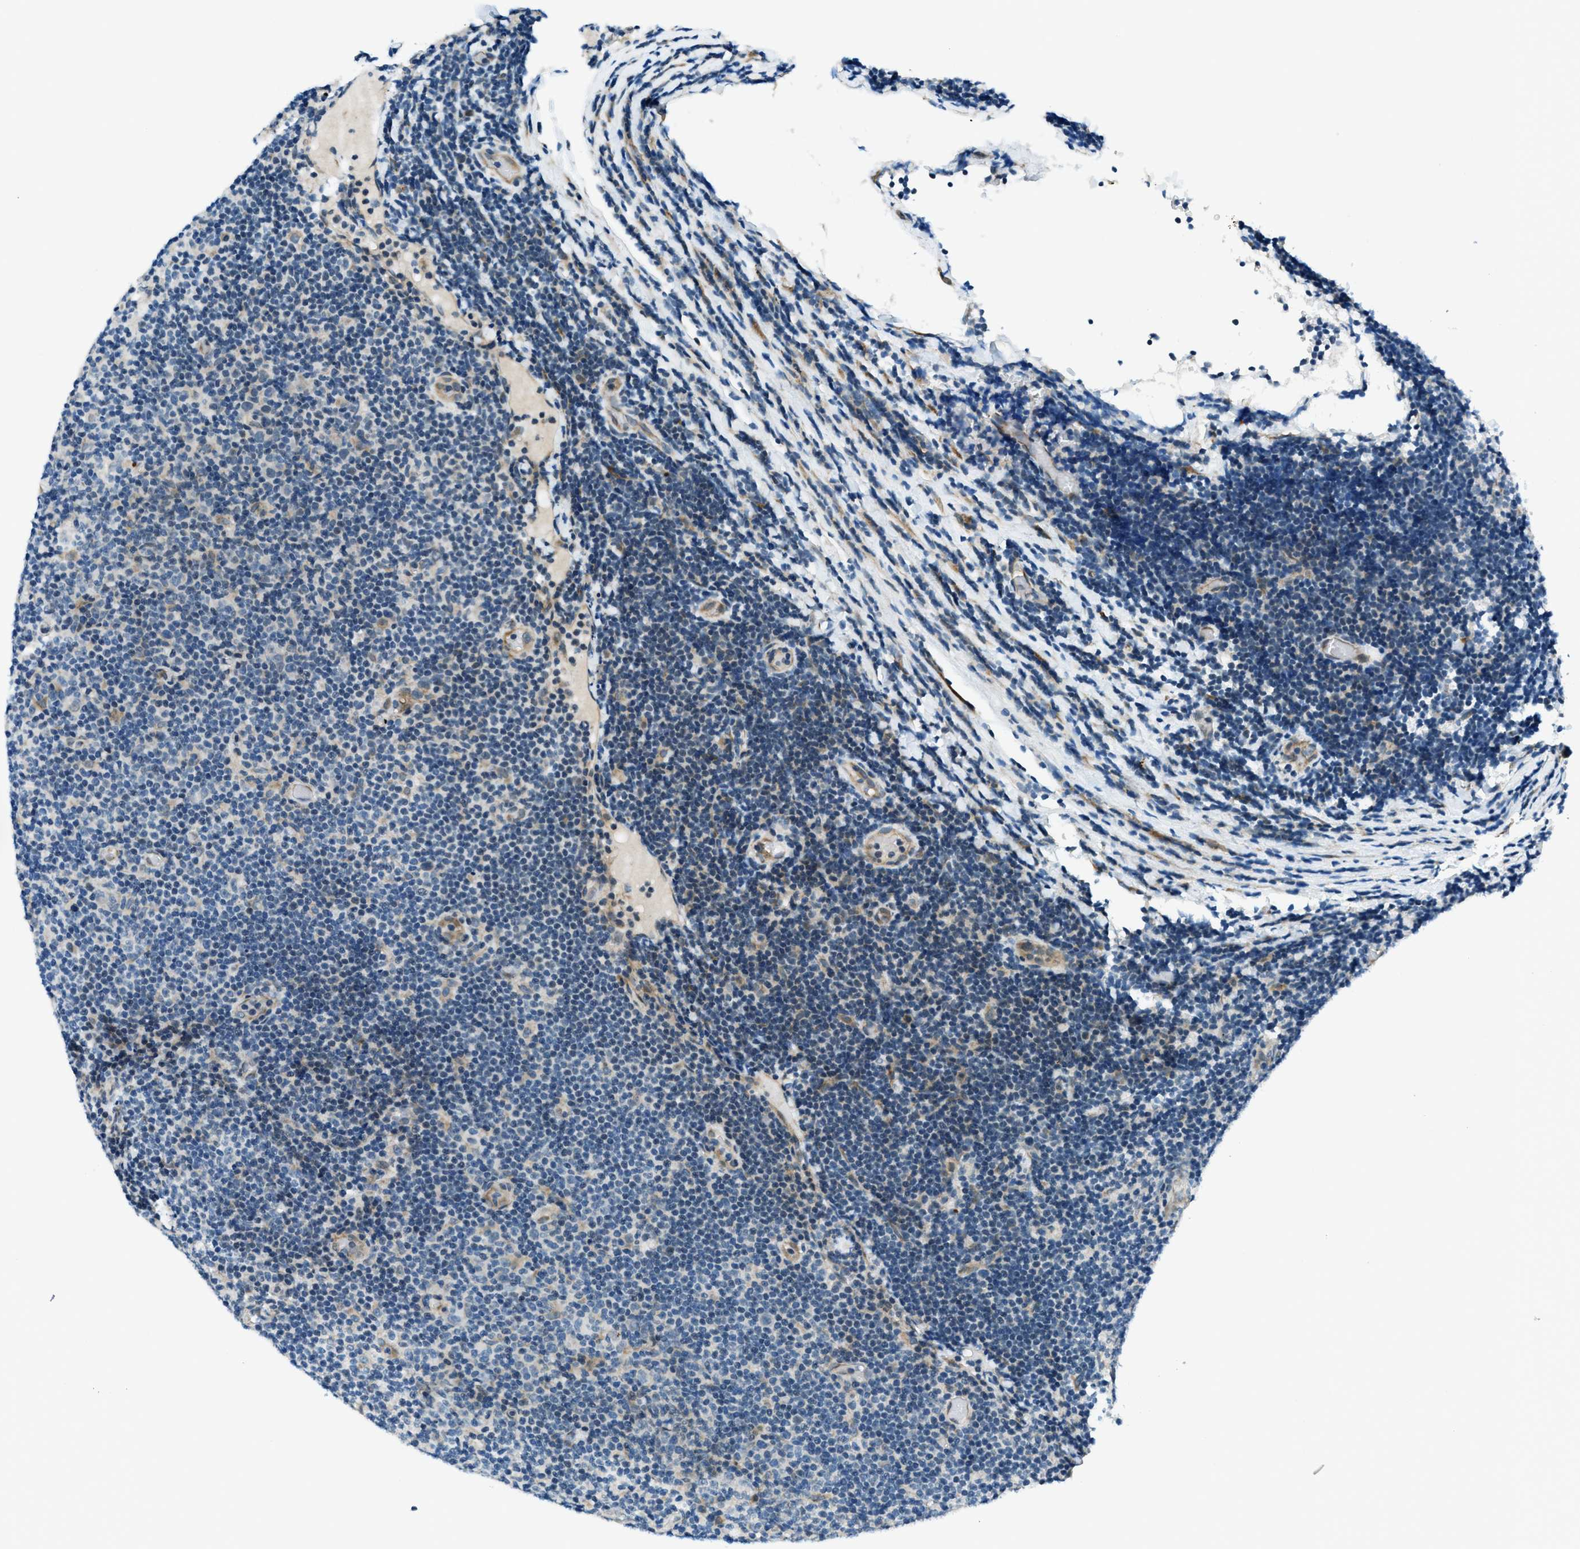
{"staining": {"intensity": "negative", "quantity": "none", "location": "none"}, "tissue": "lymphoma", "cell_type": "Tumor cells", "image_type": "cancer", "snomed": [{"axis": "morphology", "description": "Malignant lymphoma, non-Hodgkin's type, Low grade"}, {"axis": "topography", "description": "Lymph node"}], "caption": "Human lymphoma stained for a protein using IHC displays no expression in tumor cells.", "gene": "GINM1", "patient": {"sex": "male", "age": 83}}